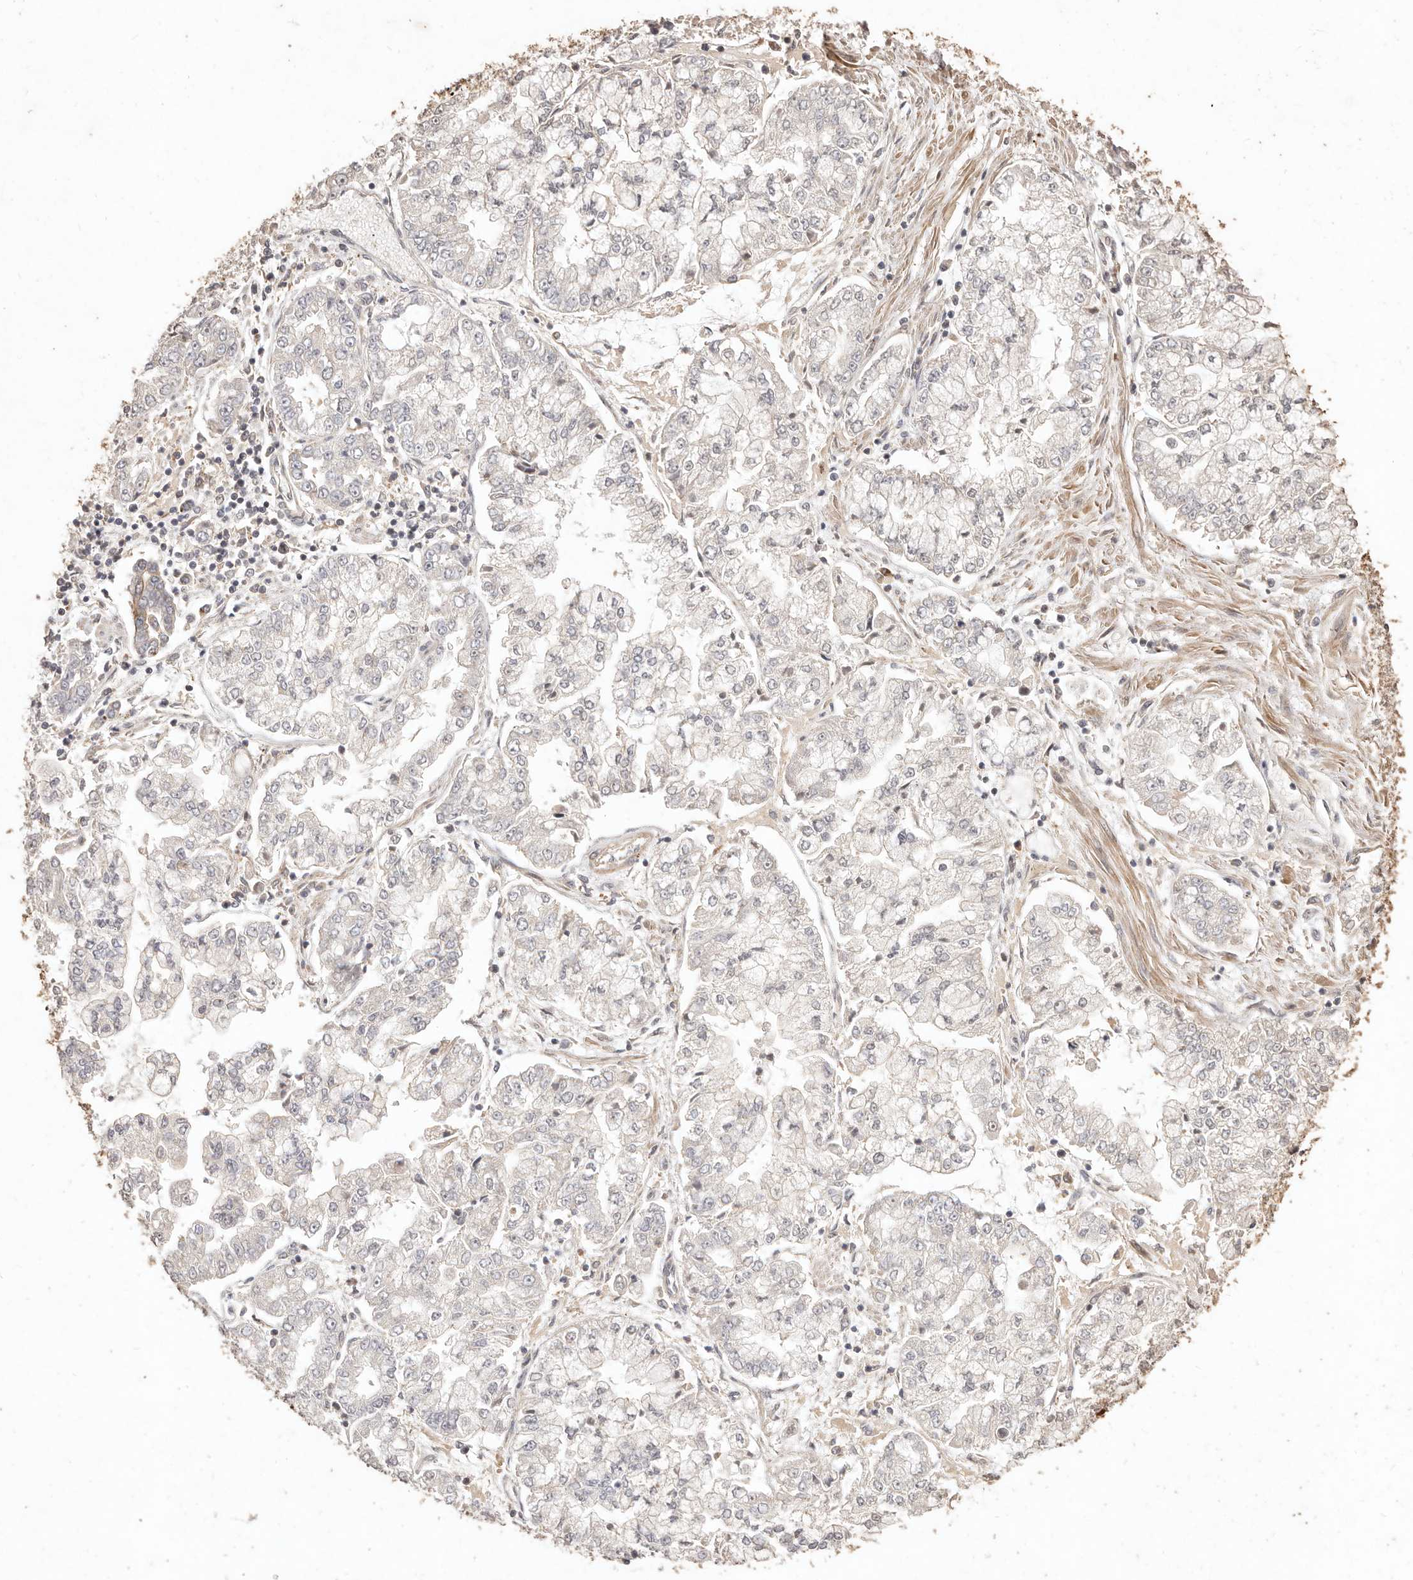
{"staining": {"intensity": "negative", "quantity": "none", "location": "none"}, "tissue": "stomach cancer", "cell_type": "Tumor cells", "image_type": "cancer", "snomed": [{"axis": "morphology", "description": "Adenocarcinoma, NOS"}, {"axis": "topography", "description": "Stomach"}], "caption": "Immunohistochemistry micrograph of neoplastic tissue: human stomach cancer stained with DAB (3,3'-diaminobenzidine) shows no significant protein expression in tumor cells.", "gene": "KIF9", "patient": {"sex": "male", "age": 76}}